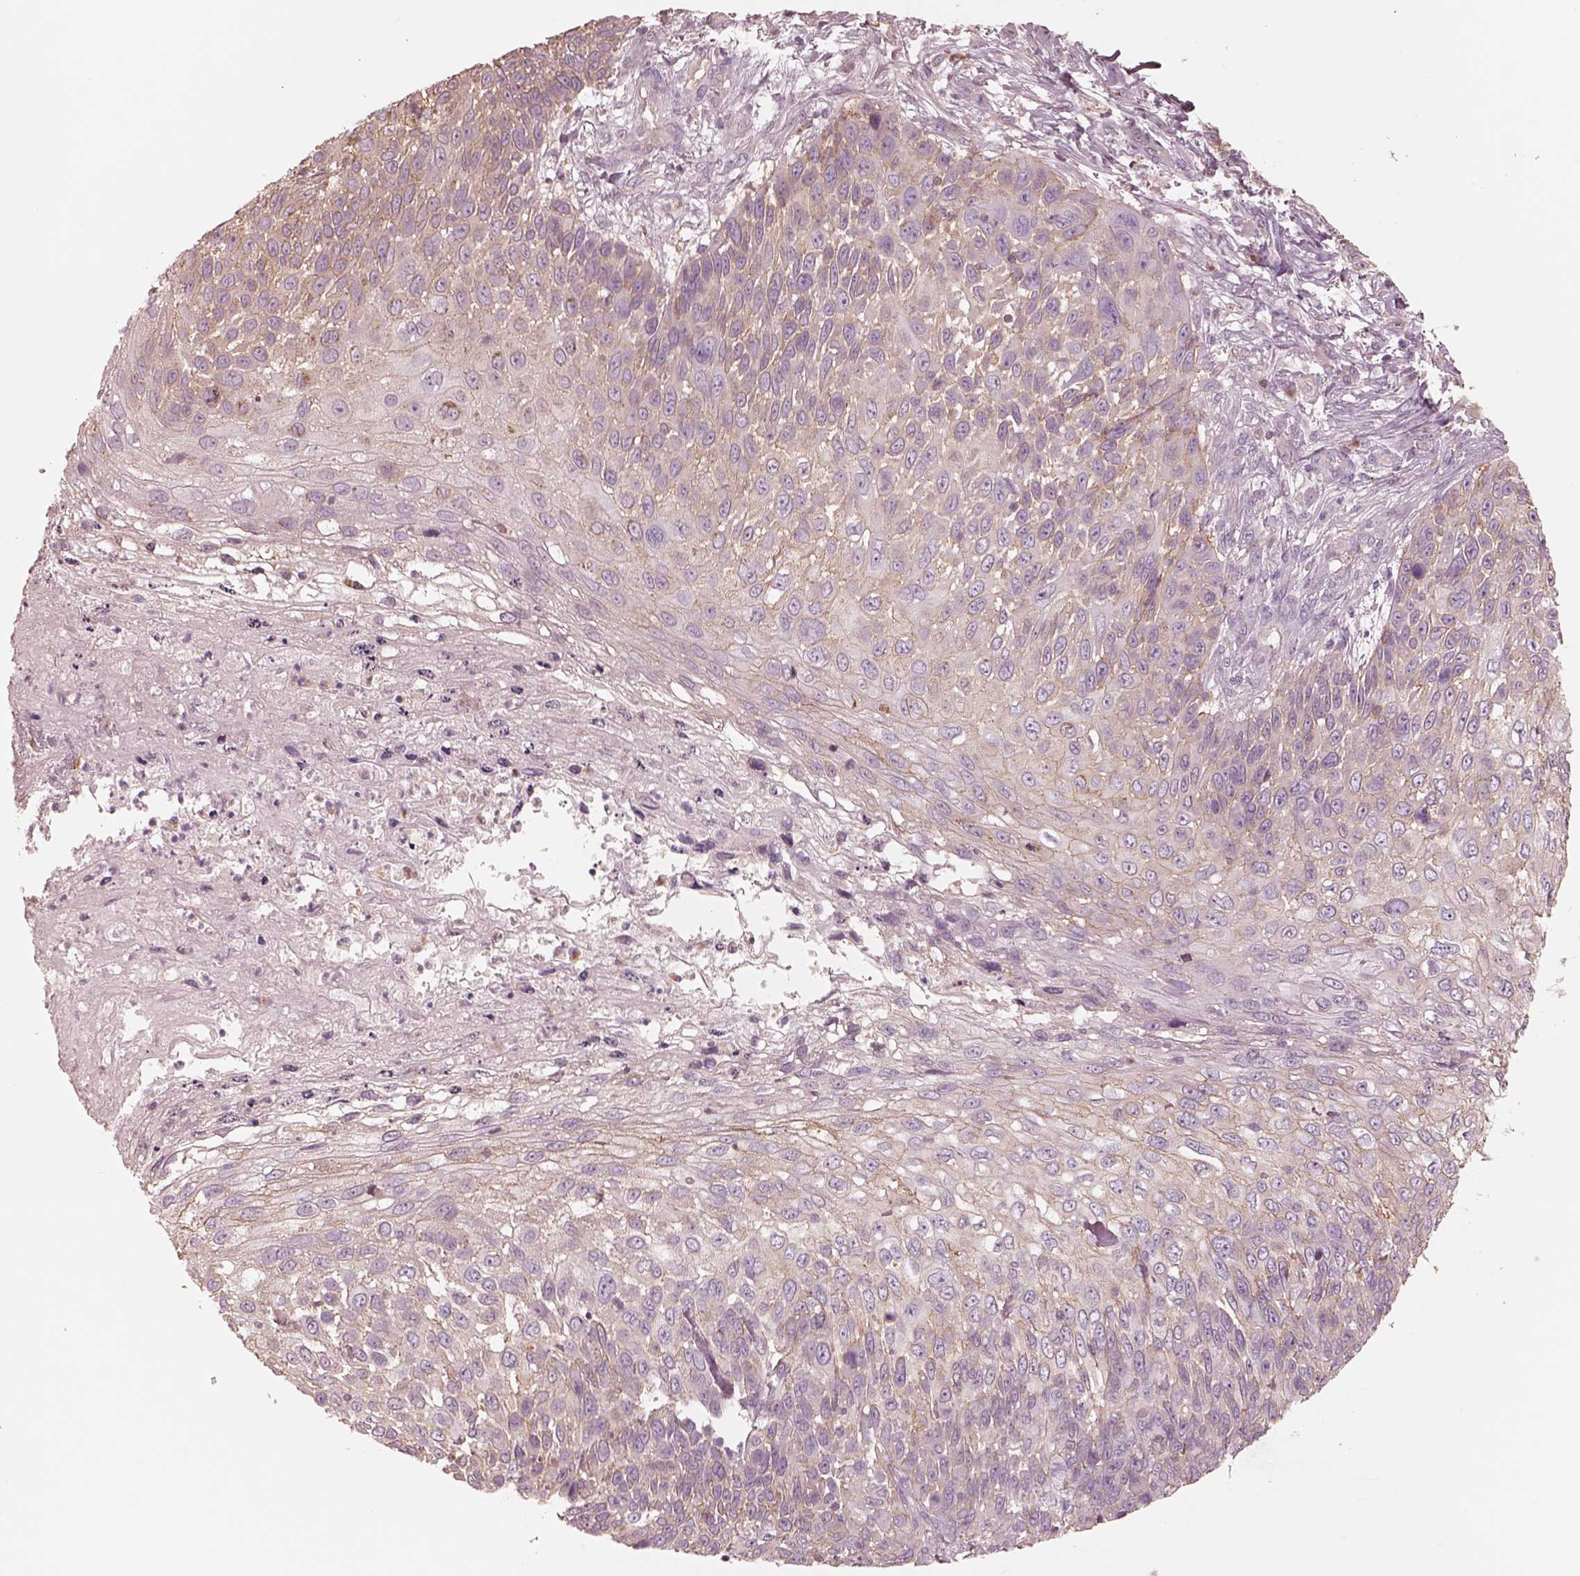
{"staining": {"intensity": "weak", "quantity": ">75%", "location": "cytoplasmic/membranous"}, "tissue": "skin cancer", "cell_type": "Tumor cells", "image_type": "cancer", "snomed": [{"axis": "morphology", "description": "Squamous cell carcinoma, NOS"}, {"axis": "topography", "description": "Skin"}], "caption": "A low amount of weak cytoplasmic/membranous expression is present in approximately >75% of tumor cells in skin squamous cell carcinoma tissue.", "gene": "GPRIN1", "patient": {"sex": "male", "age": 92}}